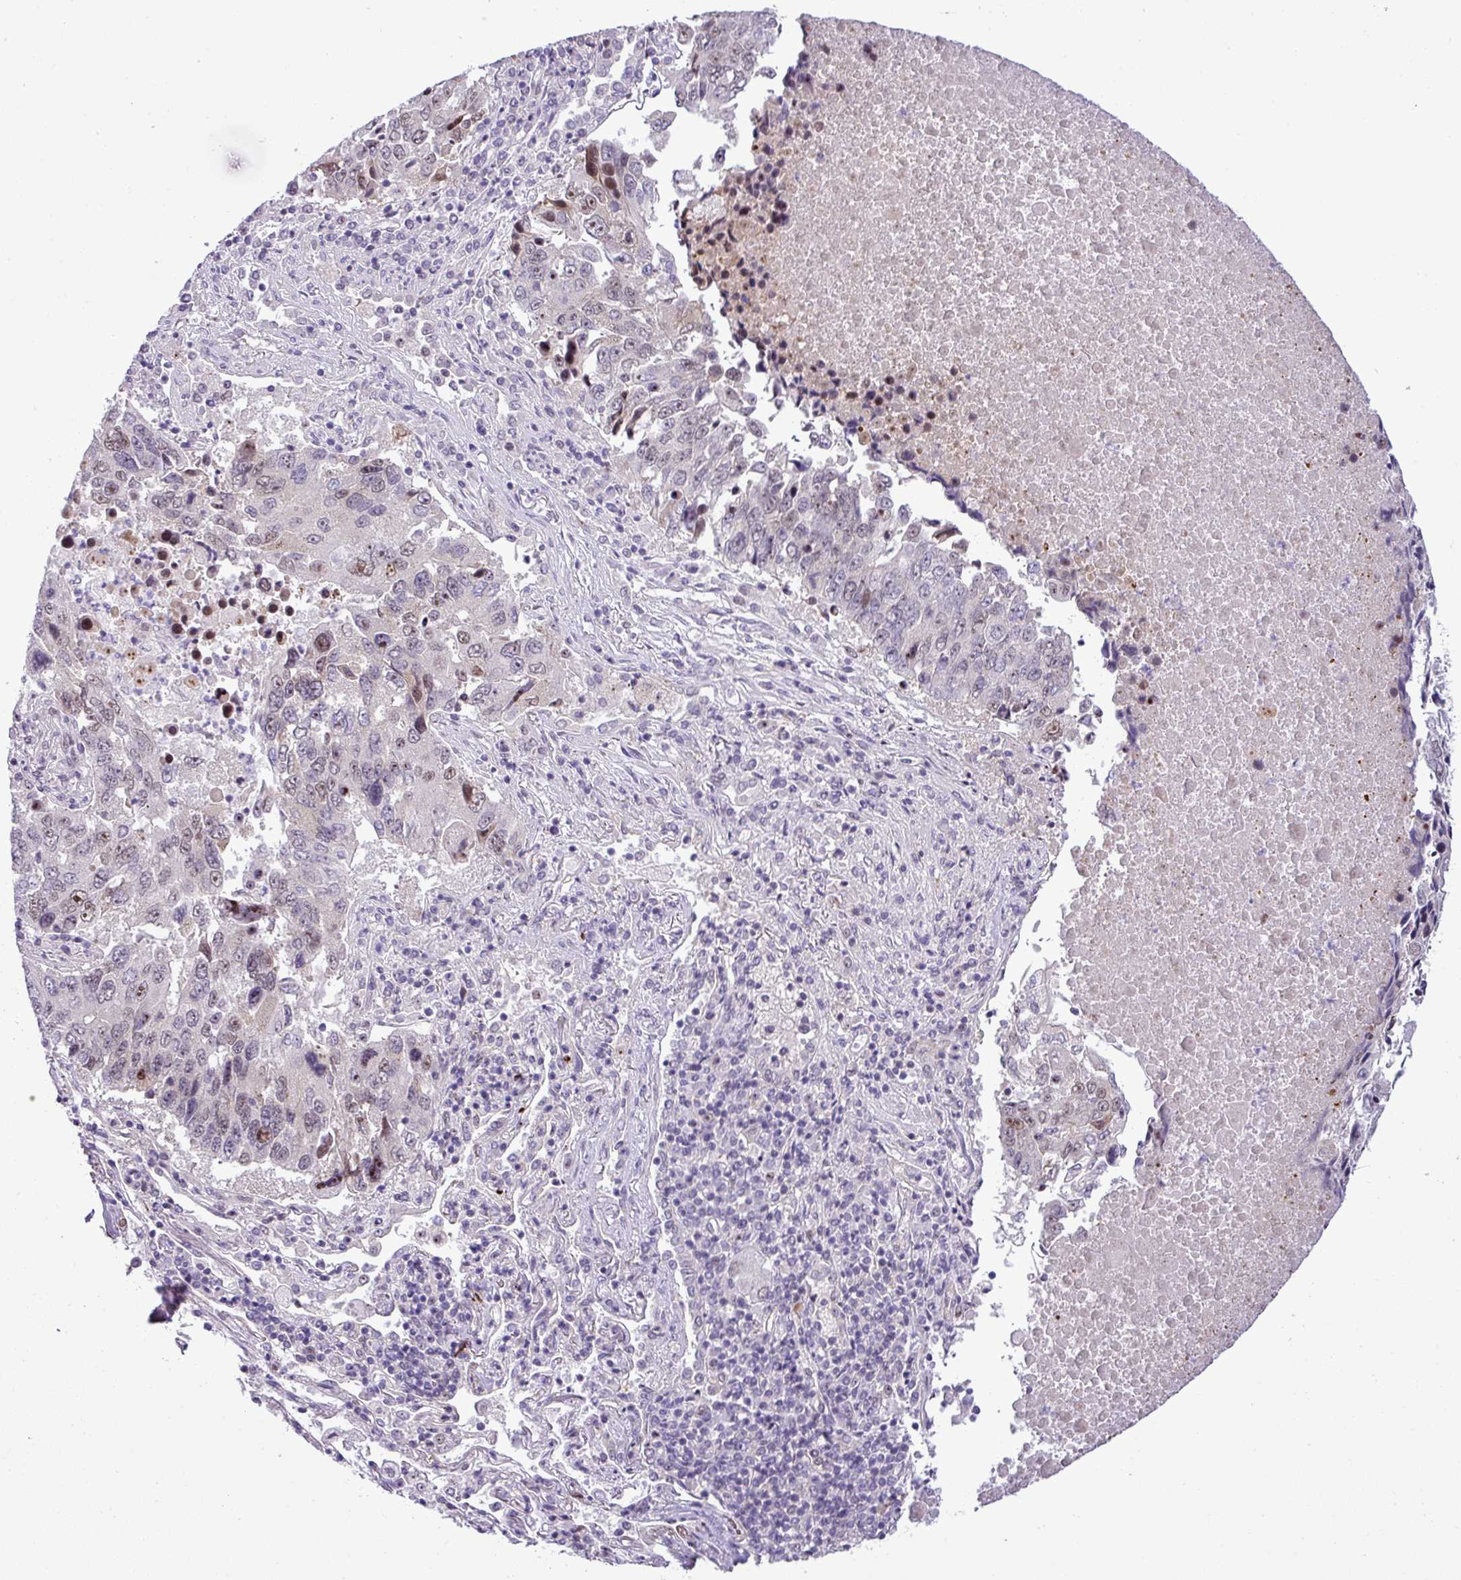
{"staining": {"intensity": "moderate", "quantity": "25%-75%", "location": "nuclear"}, "tissue": "lung cancer", "cell_type": "Tumor cells", "image_type": "cancer", "snomed": [{"axis": "morphology", "description": "Squamous cell carcinoma, NOS"}, {"axis": "topography", "description": "Lung"}], "caption": "Immunohistochemical staining of lung cancer exhibits medium levels of moderate nuclear protein staining in approximately 25%-75% of tumor cells.", "gene": "MAK16", "patient": {"sex": "female", "age": 66}}